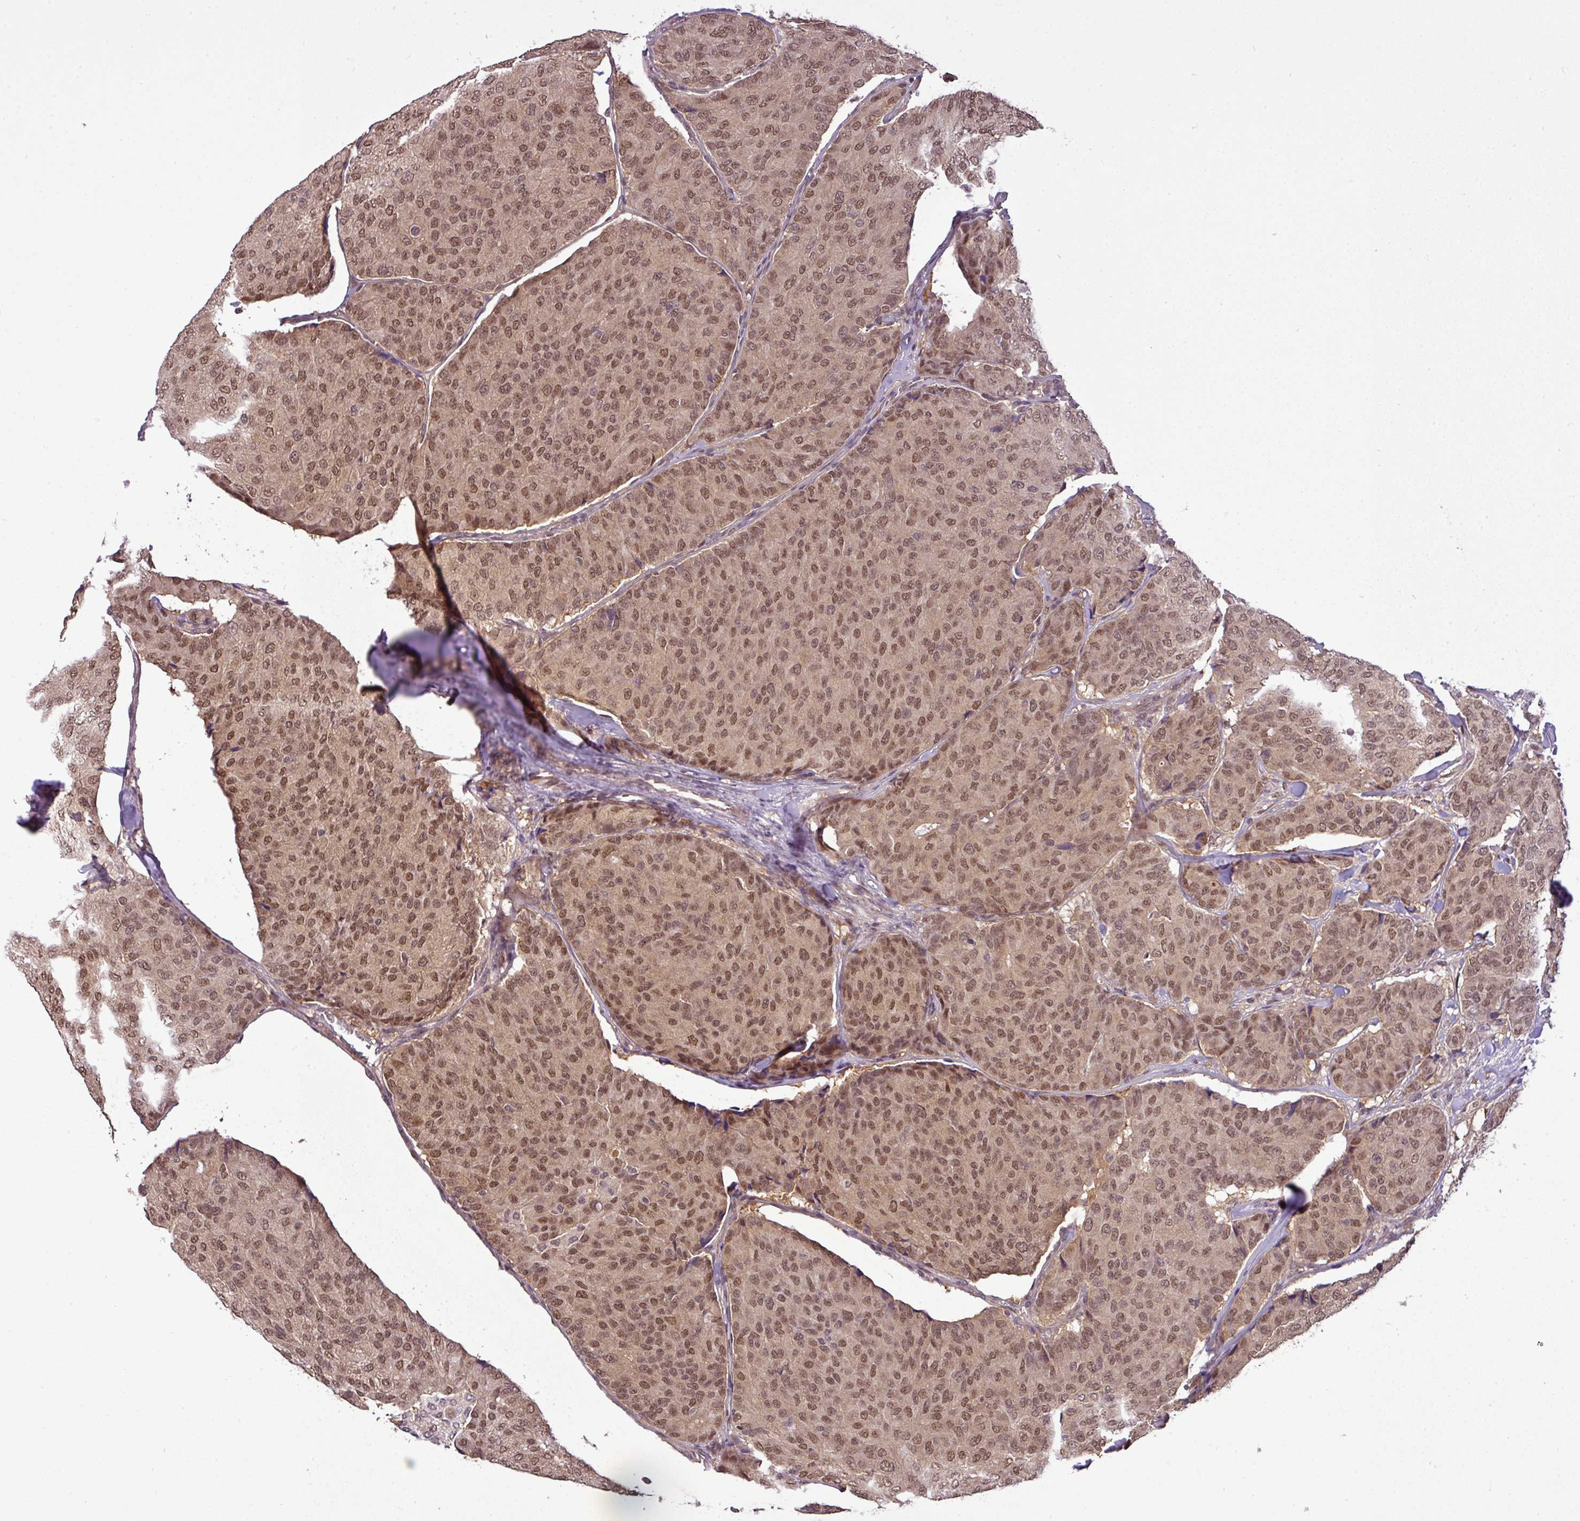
{"staining": {"intensity": "moderate", "quantity": ">75%", "location": "nuclear"}, "tissue": "breast cancer", "cell_type": "Tumor cells", "image_type": "cancer", "snomed": [{"axis": "morphology", "description": "Duct carcinoma"}, {"axis": "topography", "description": "Breast"}], "caption": "Protein expression analysis of human breast infiltrating ductal carcinoma reveals moderate nuclear staining in approximately >75% of tumor cells.", "gene": "MFHAS1", "patient": {"sex": "female", "age": 75}}